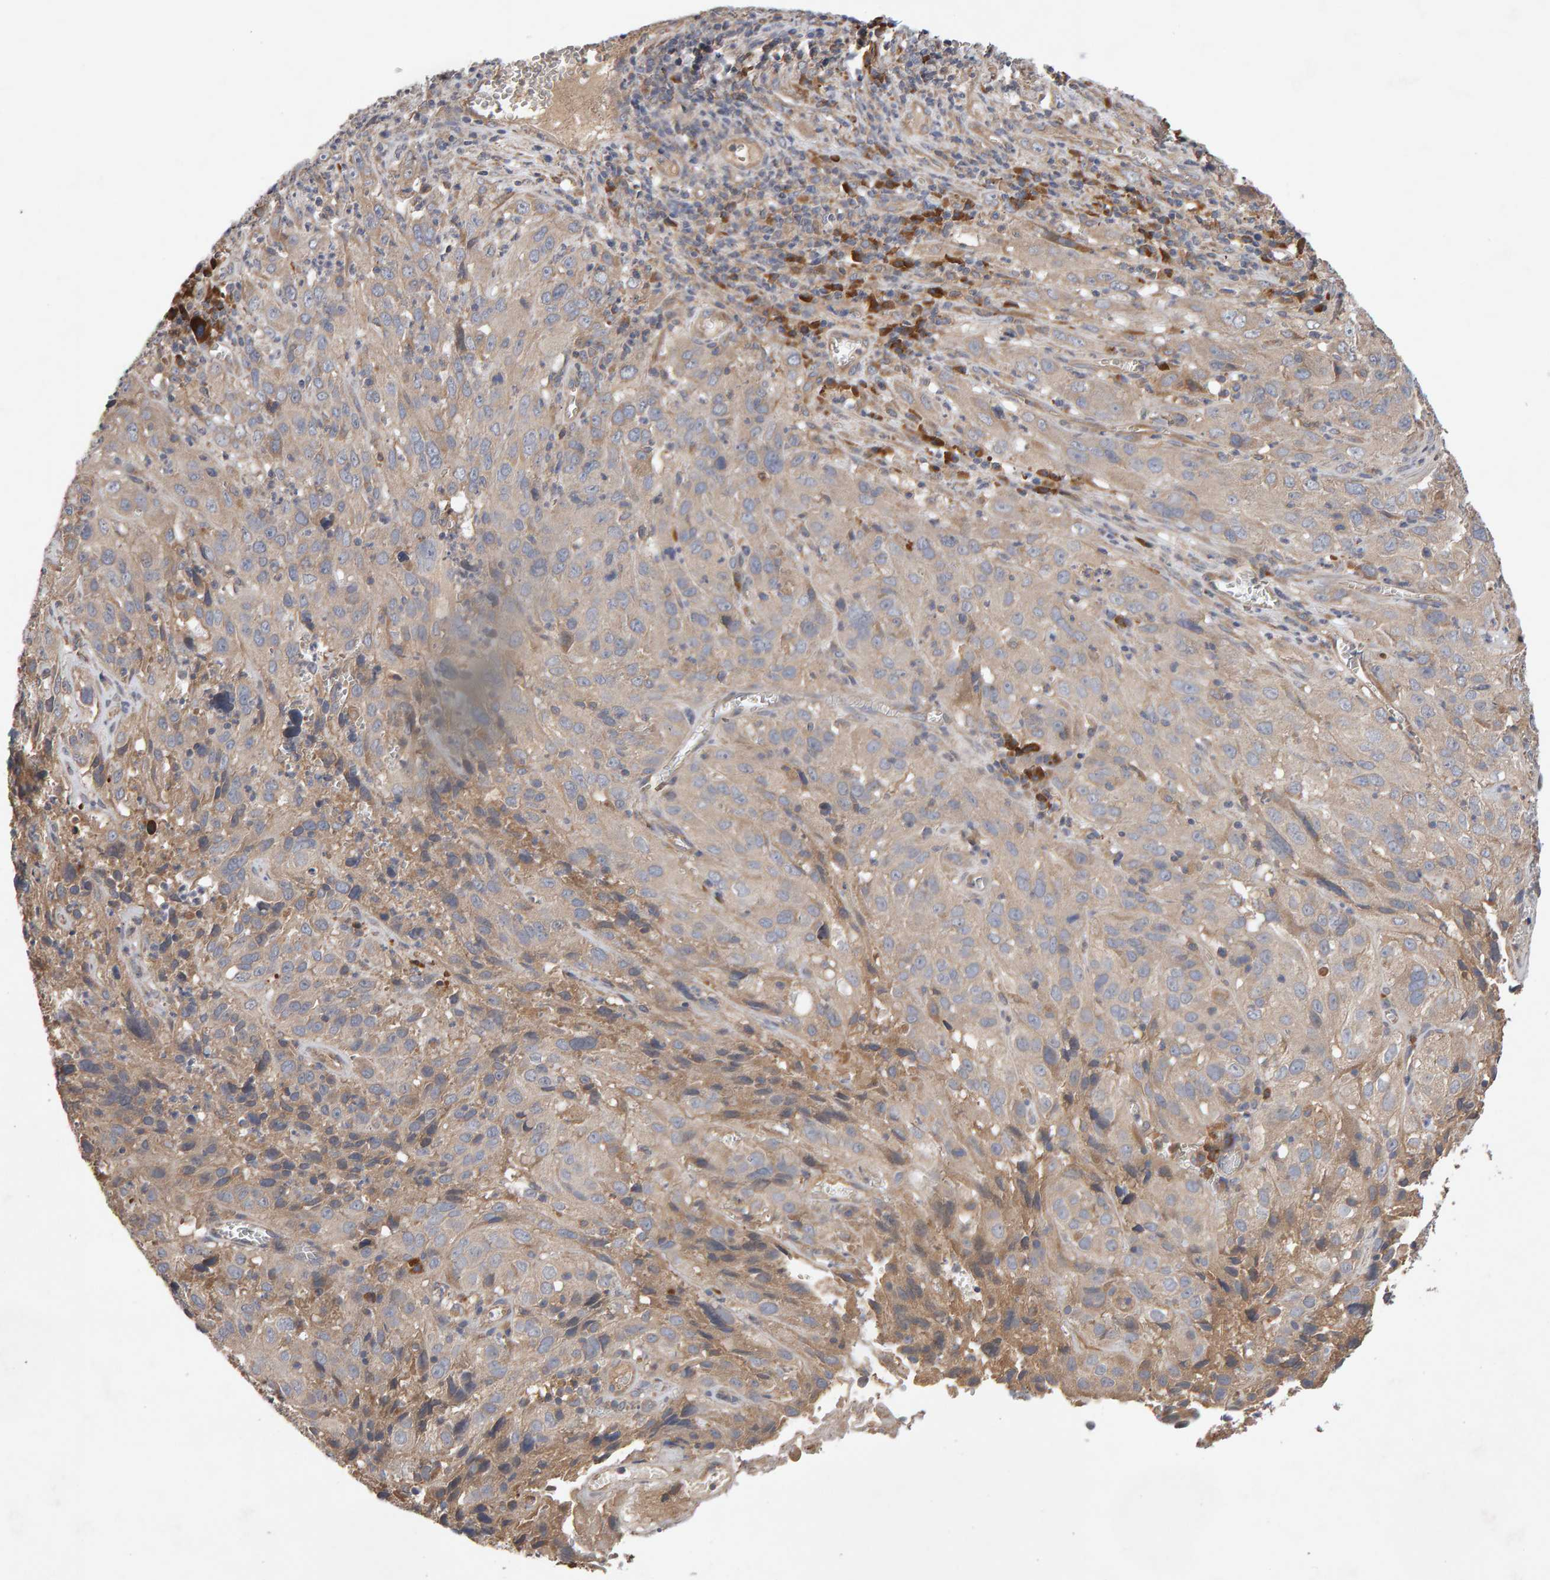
{"staining": {"intensity": "weak", "quantity": "<25%", "location": "cytoplasmic/membranous"}, "tissue": "cervical cancer", "cell_type": "Tumor cells", "image_type": "cancer", "snomed": [{"axis": "morphology", "description": "Squamous cell carcinoma, NOS"}, {"axis": "topography", "description": "Cervix"}], "caption": "Protein analysis of squamous cell carcinoma (cervical) demonstrates no significant staining in tumor cells.", "gene": "RNF19A", "patient": {"sex": "female", "age": 32}}